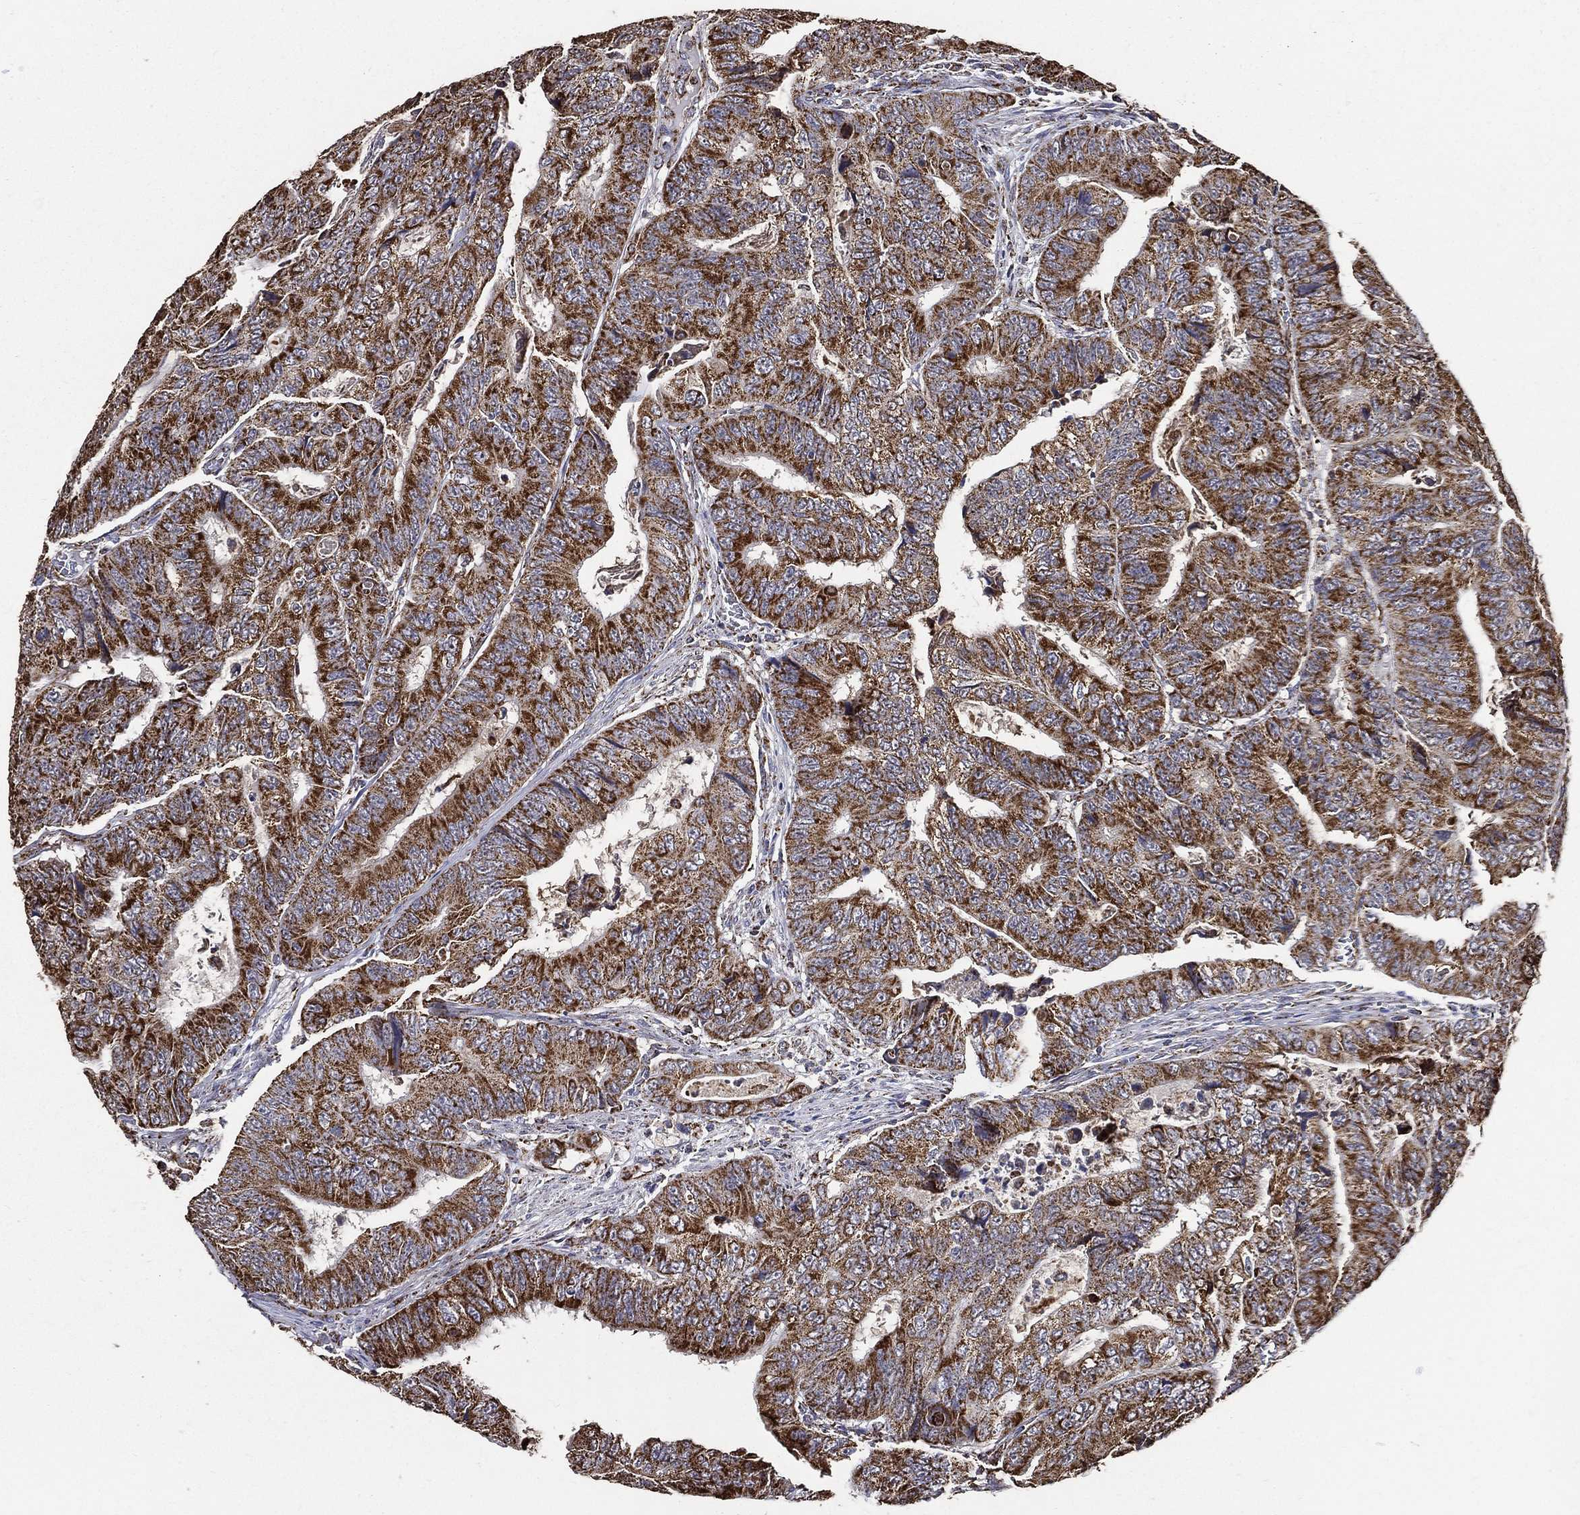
{"staining": {"intensity": "strong", "quantity": ">75%", "location": "cytoplasmic/membranous"}, "tissue": "colorectal cancer", "cell_type": "Tumor cells", "image_type": "cancer", "snomed": [{"axis": "morphology", "description": "Adenocarcinoma, NOS"}, {"axis": "topography", "description": "Colon"}], "caption": "Brown immunohistochemical staining in human colorectal cancer reveals strong cytoplasmic/membranous expression in about >75% of tumor cells.", "gene": "NDUFAB1", "patient": {"sex": "female", "age": 48}}